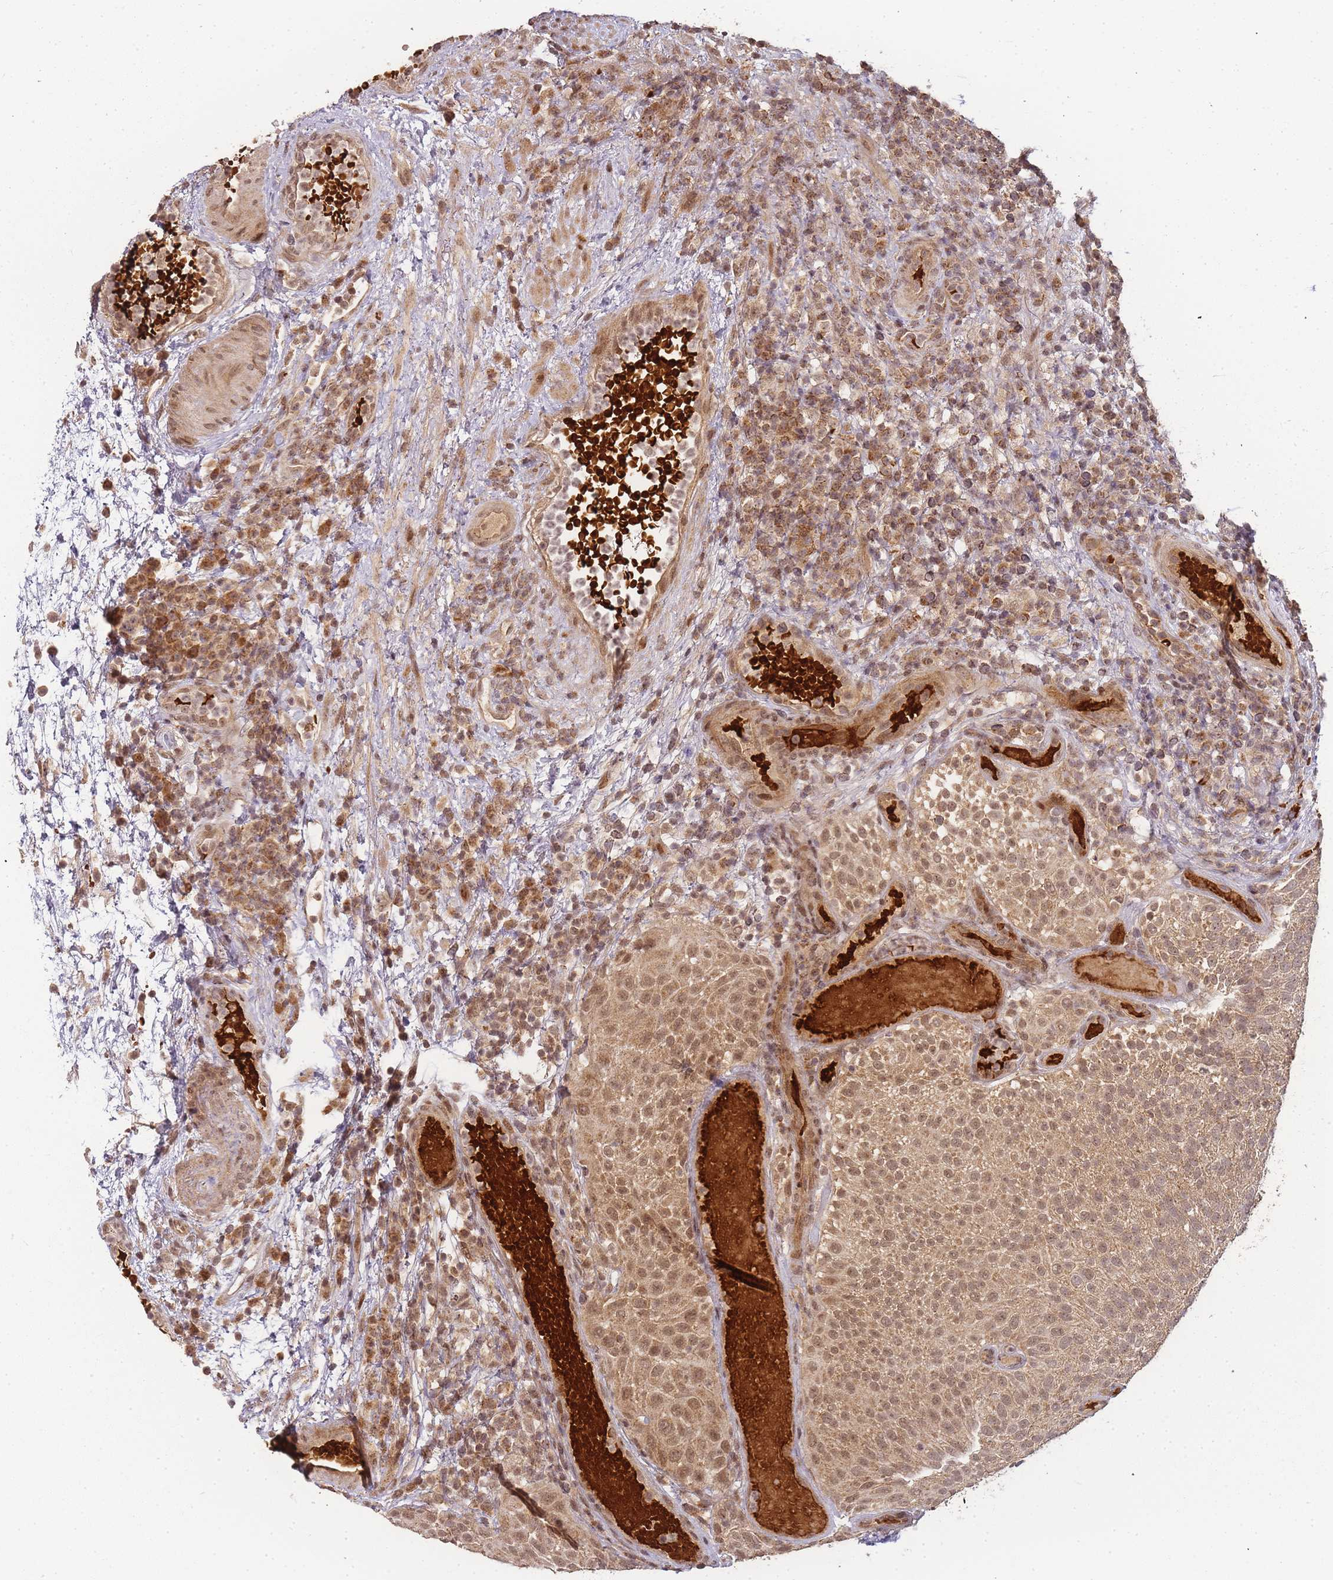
{"staining": {"intensity": "weak", "quantity": ">75%", "location": "cytoplasmic/membranous,nuclear"}, "tissue": "urothelial cancer", "cell_type": "Tumor cells", "image_type": "cancer", "snomed": [{"axis": "morphology", "description": "Urothelial carcinoma, Low grade"}, {"axis": "topography", "description": "Urinary bladder"}], "caption": "The micrograph shows a brown stain indicating the presence of a protein in the cytoplasmic/membranous and nuclear of tumor cells in urothelial carcinoma (low-grade).", "gene": "ZNF497", "patient": {"sex": "male", "age": 78}}